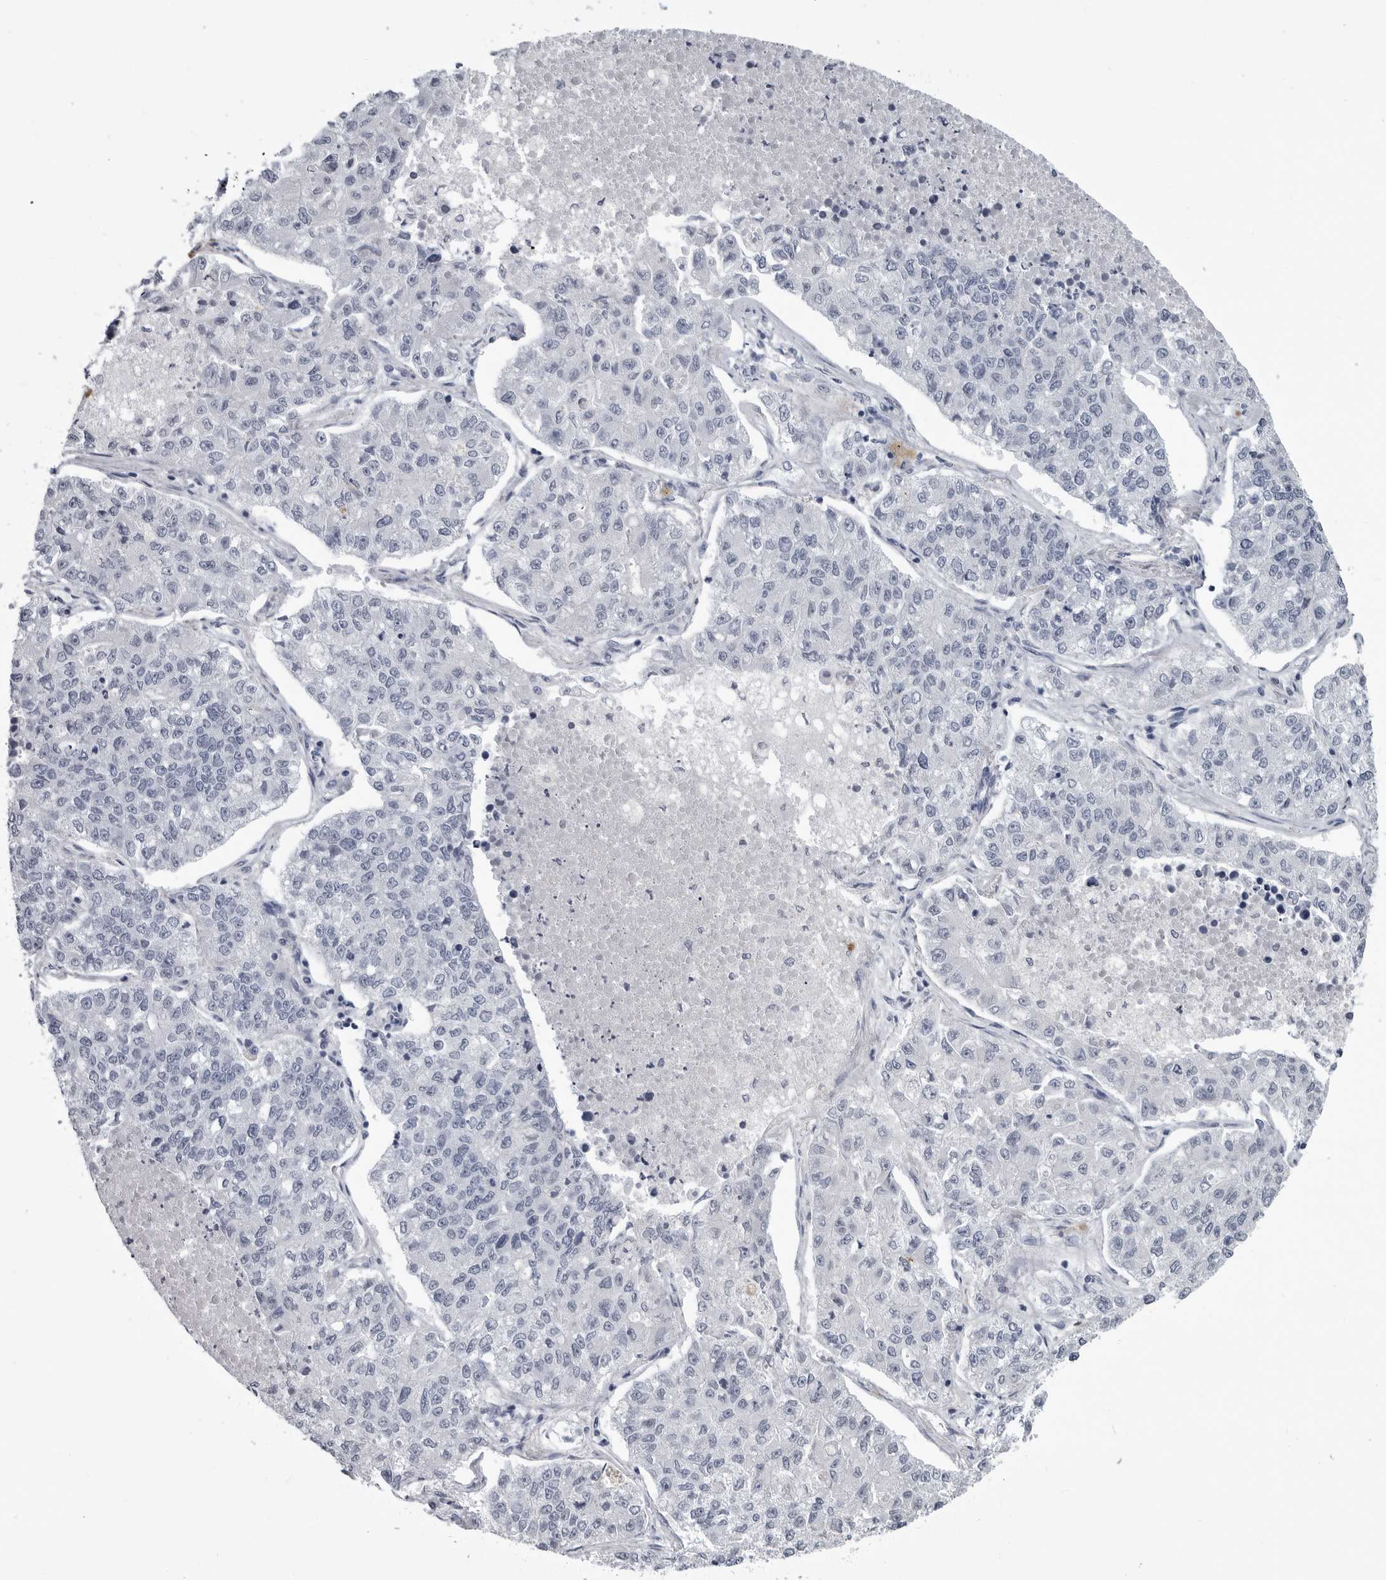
{"staining": {"intensity": "negative", "quantity": "none", "location": "none"}, "tissue": "lung cancer", "cell_type": "Tumor cells", "image_type": "cancer", "snomed": [{"axis": "morphology", "description": "Adenocarcinoma, NOS"}, {"axis": "topography", "description": "Lung"}], "caption": "Immunohistochemistry photomicrograph of lung cancer stained for a protein (brown), which exhibits no expression in tumor cells. Nuclei are stained in blue.", "gene": "AMPD1", "patient": {"sex": "male", "age": 49}}